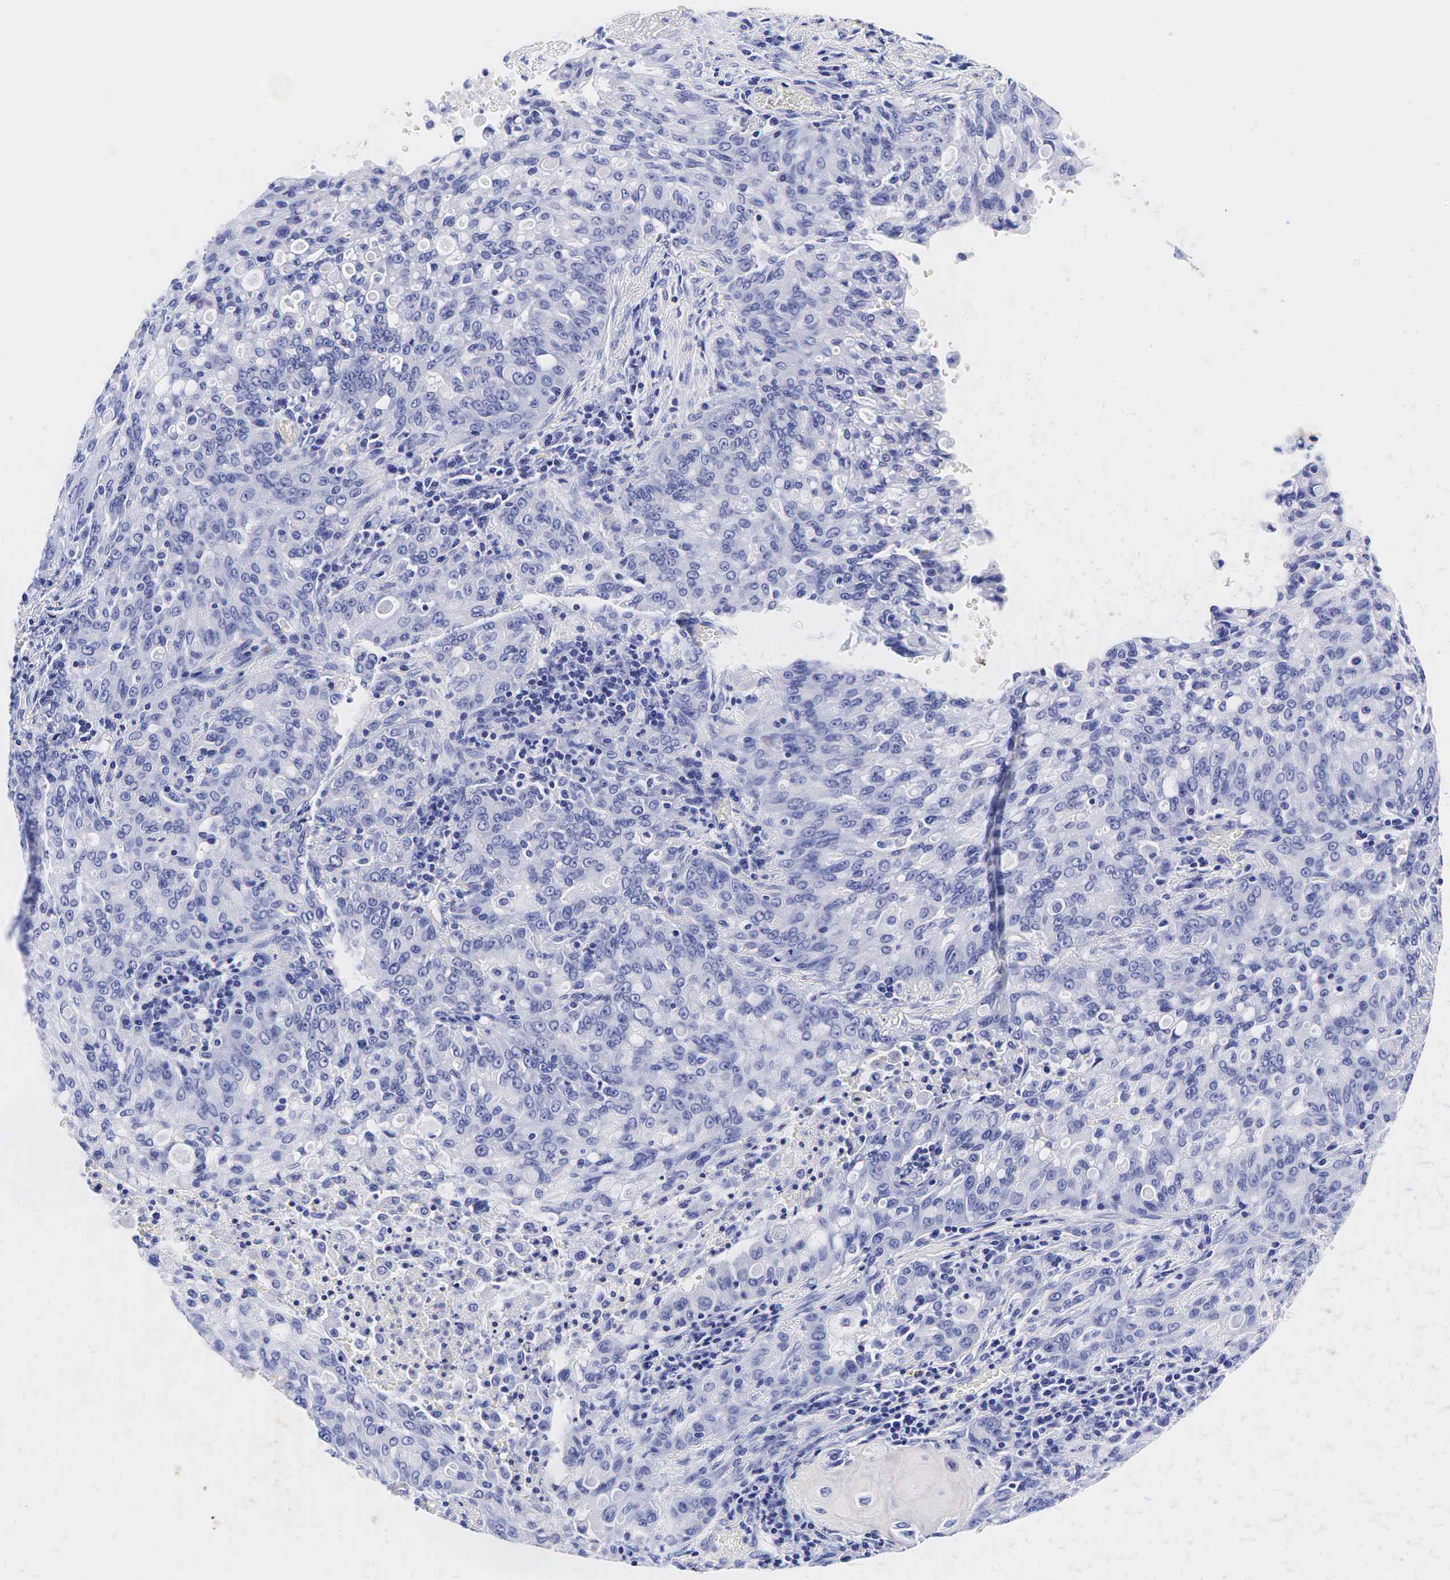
{"staining": {"intensity": "negative", "quantity": "none", "location": "none"}, "tissue": "lung cancer", "cell_type": "Tumor cells", "image_type": "cancer", "snomed": [{"axis": "morphology", "description": "Adenocarcinoma, NOS"}, {"axis": "topography", "description": "Lung"}], "caption": "The image exhibits no staining of tumor cells in lung cancer (adenocarcinoma). Nuclei are stained in blue.", "gene": "GCG", "patient": {"sex": "female", "age": 44}}